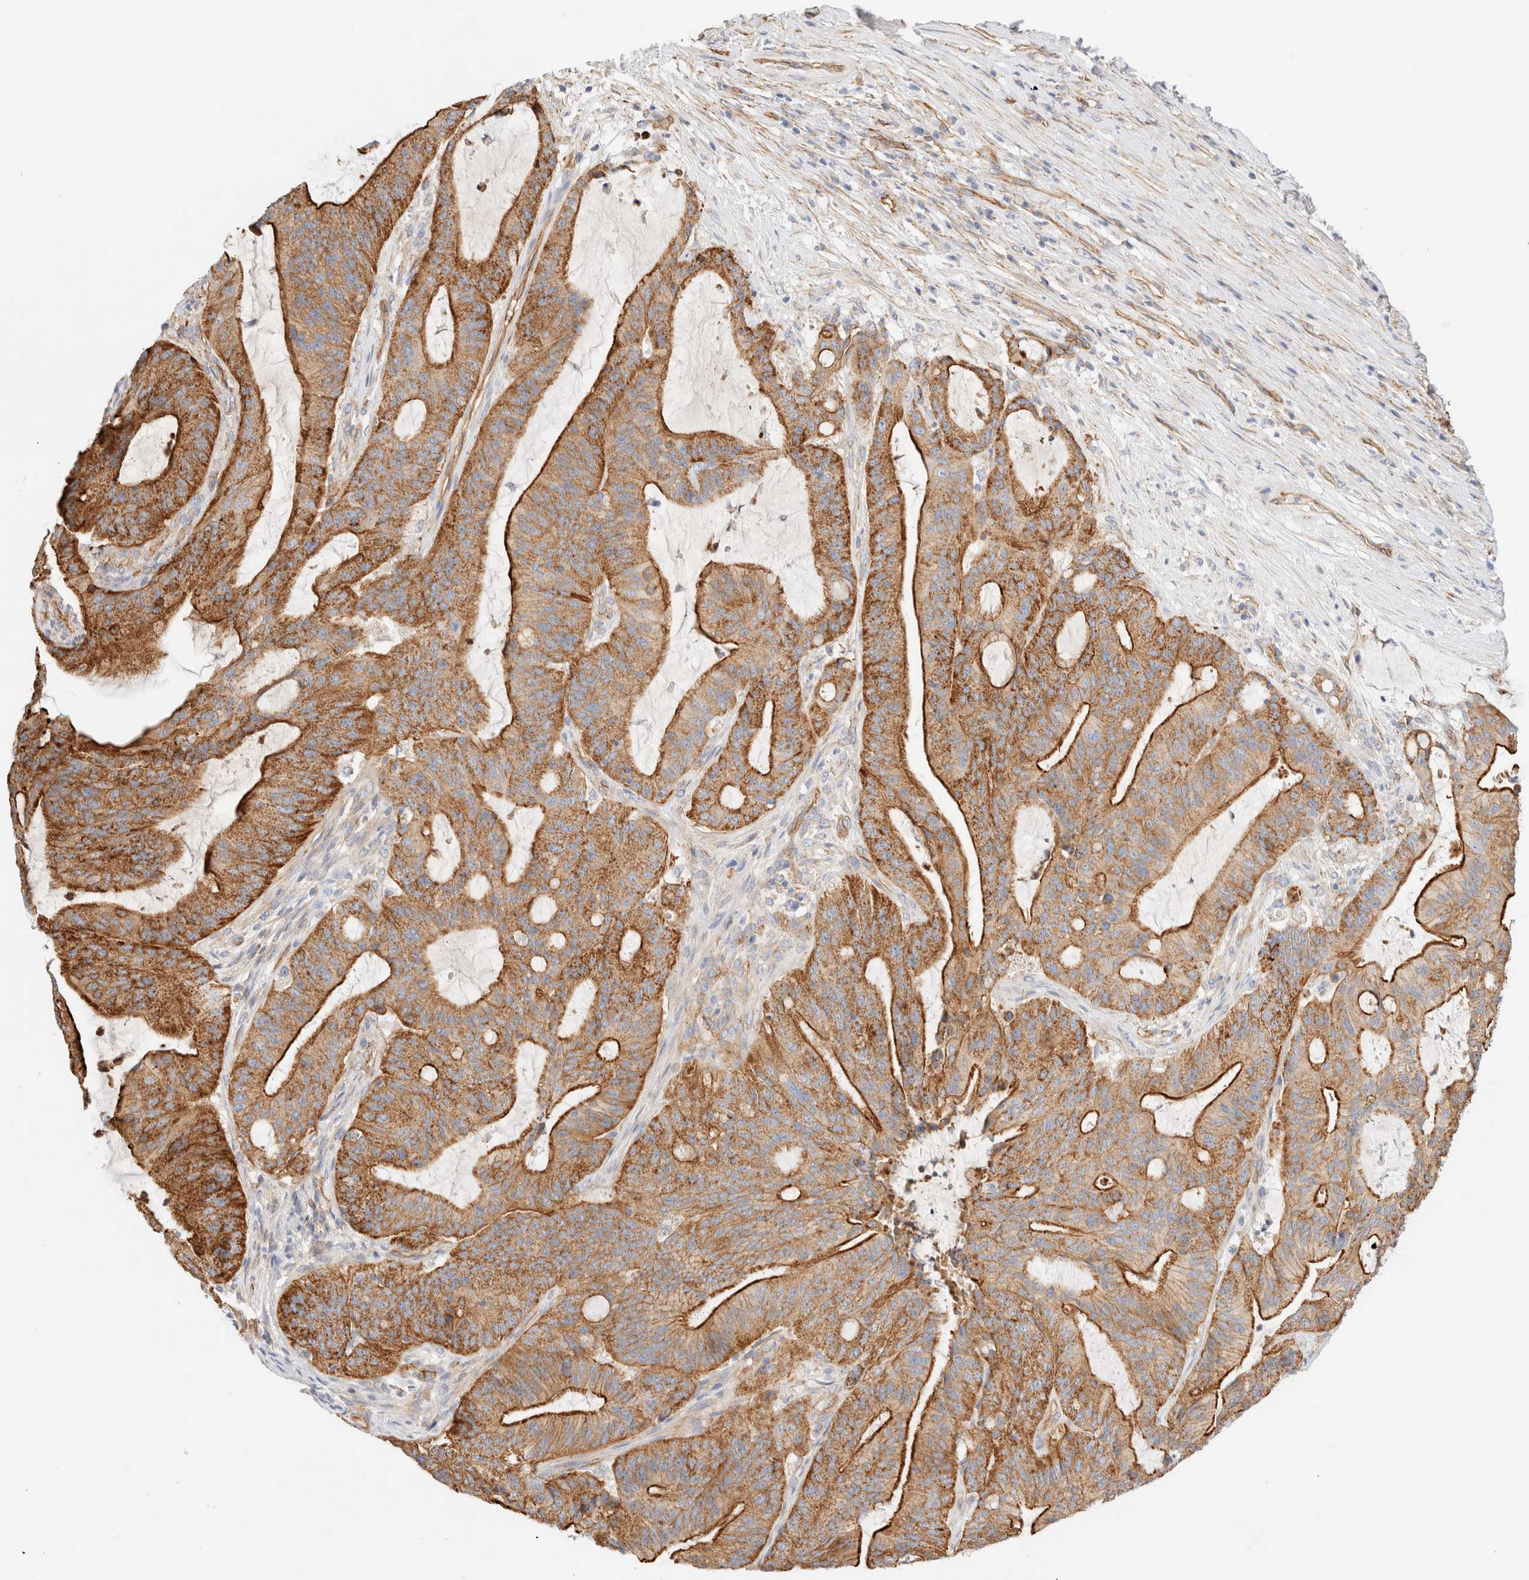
{"staining": {"intensity": "strong", "quantity": ">75%", "location": "cytoplasmic/membranous"}, "tissue": "liver cancer", "cell_type": "Tumor cells", "image_type": "cancer", "snomed": [{"axis": "morphology", "description": "Normal tissue, NOS"}, {"axis": "morphology", "description": "Cholangiocarcinoma"}, {"axis": "topography", "description": "Liver"}, {"axis": "topography", "description": "Peripheral nerve tissue"}], "caption": "Human liver cholangiocarcinoma stained with a brown dye displays strong cytoplasmic/membranous positive expression in approximately >75% of tumor cells.", "gene": "CYB5R4", "patient": {"sex": "female", "age": 73}}